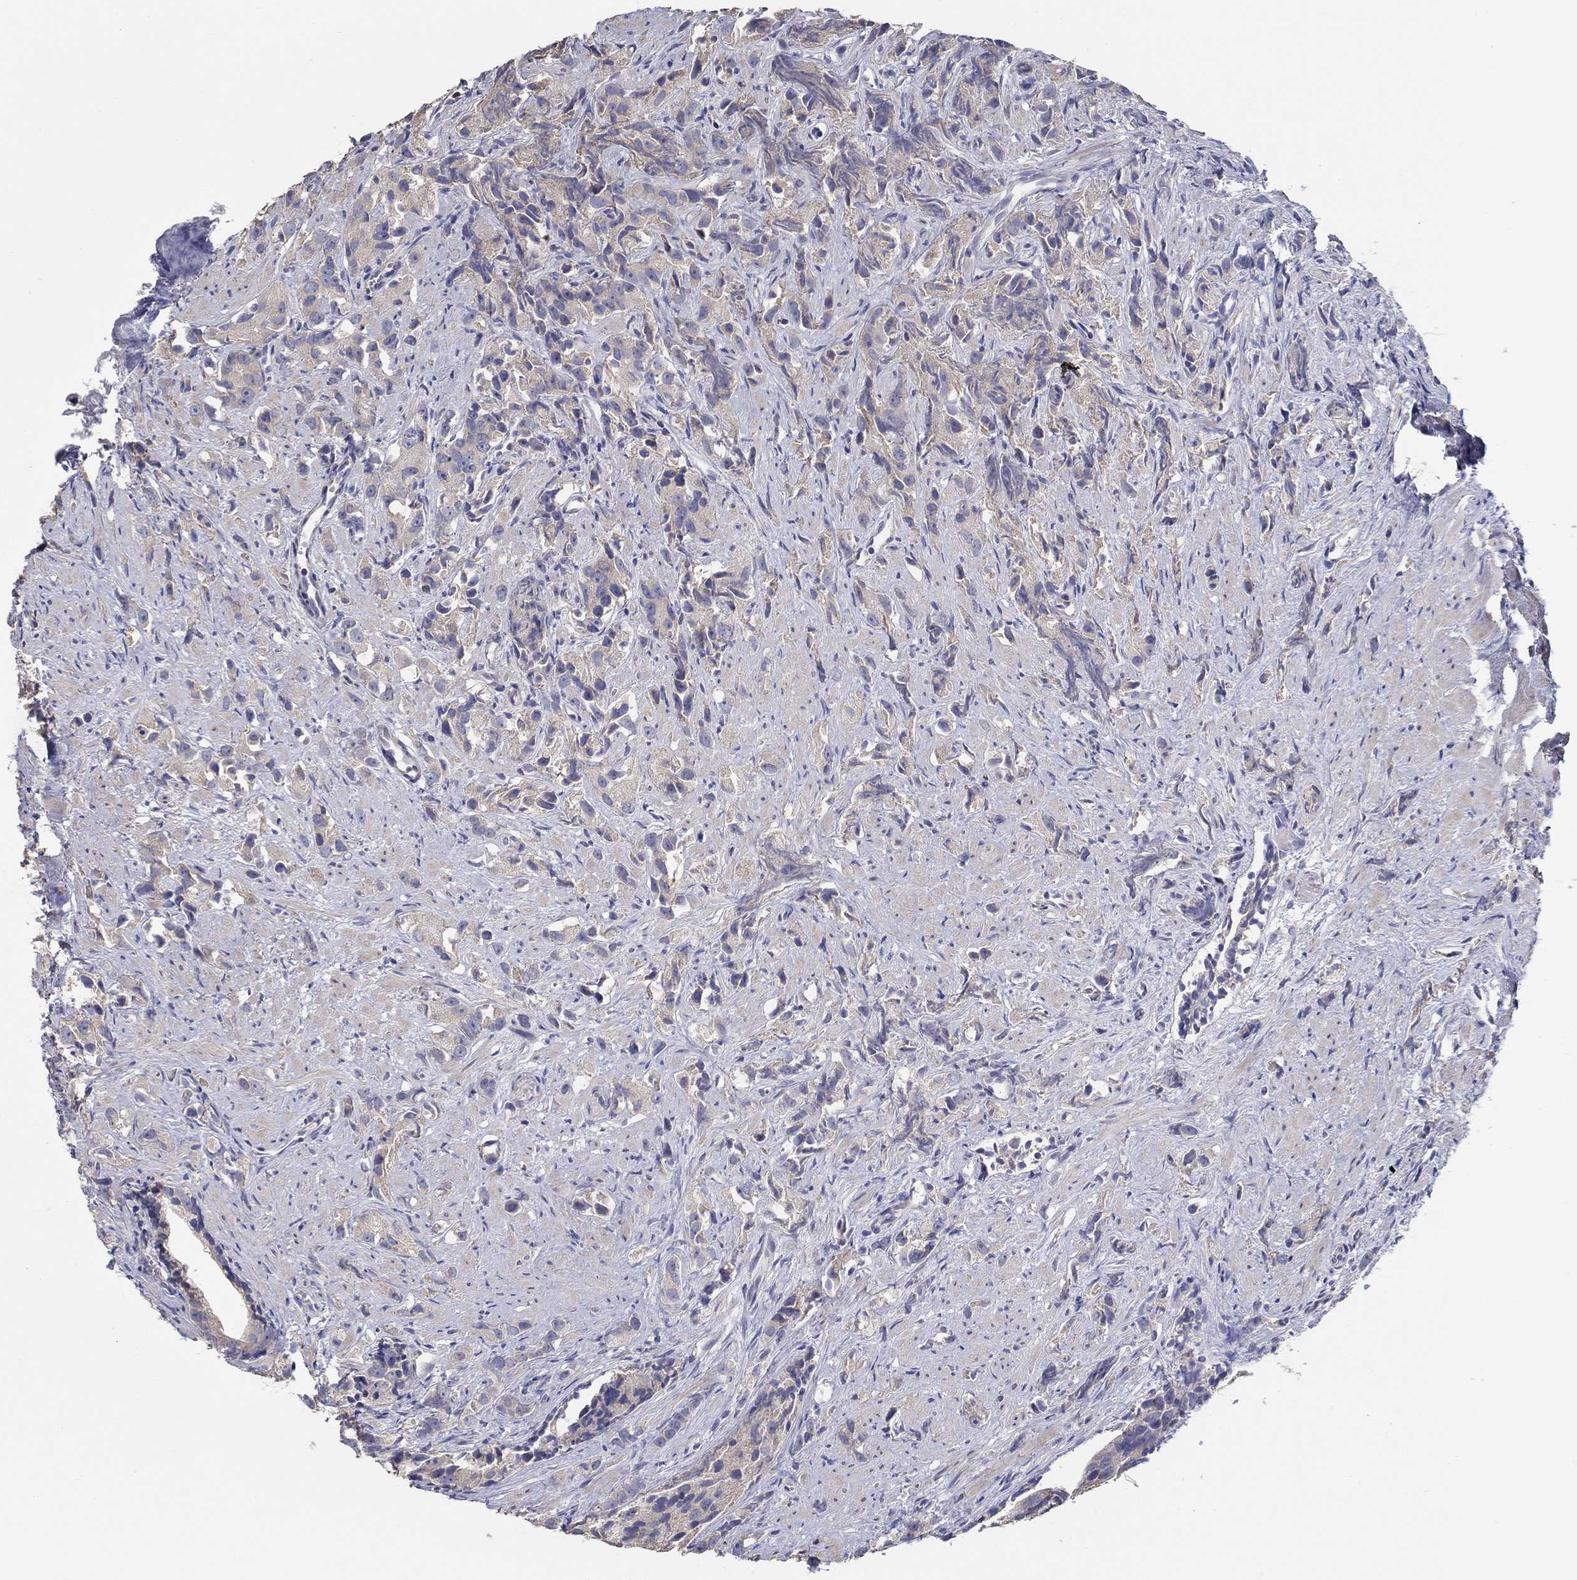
{"staining": {"intensity": "weak", "quantity": "<25%", "location": "cytoplasmic/membranous"}, "tissue": "prostate cancer", "cell_type": "Tumor cells", "image_type": "cancer", "snomed": [{"axis": "morphology", "description": "Adenocarcinoma, High grade"}, {"axis": "topography", "description": "Prostate"}], "caption": "IHC micrograph of neoplastic tissue: human prostate cancer (adenocarcinoma (high-grade)) stained with DAB demonstrates no significant protein expression in tumor cells.", "gene": "DOCK3", "patient": {"sex": "male", "age": 90}}